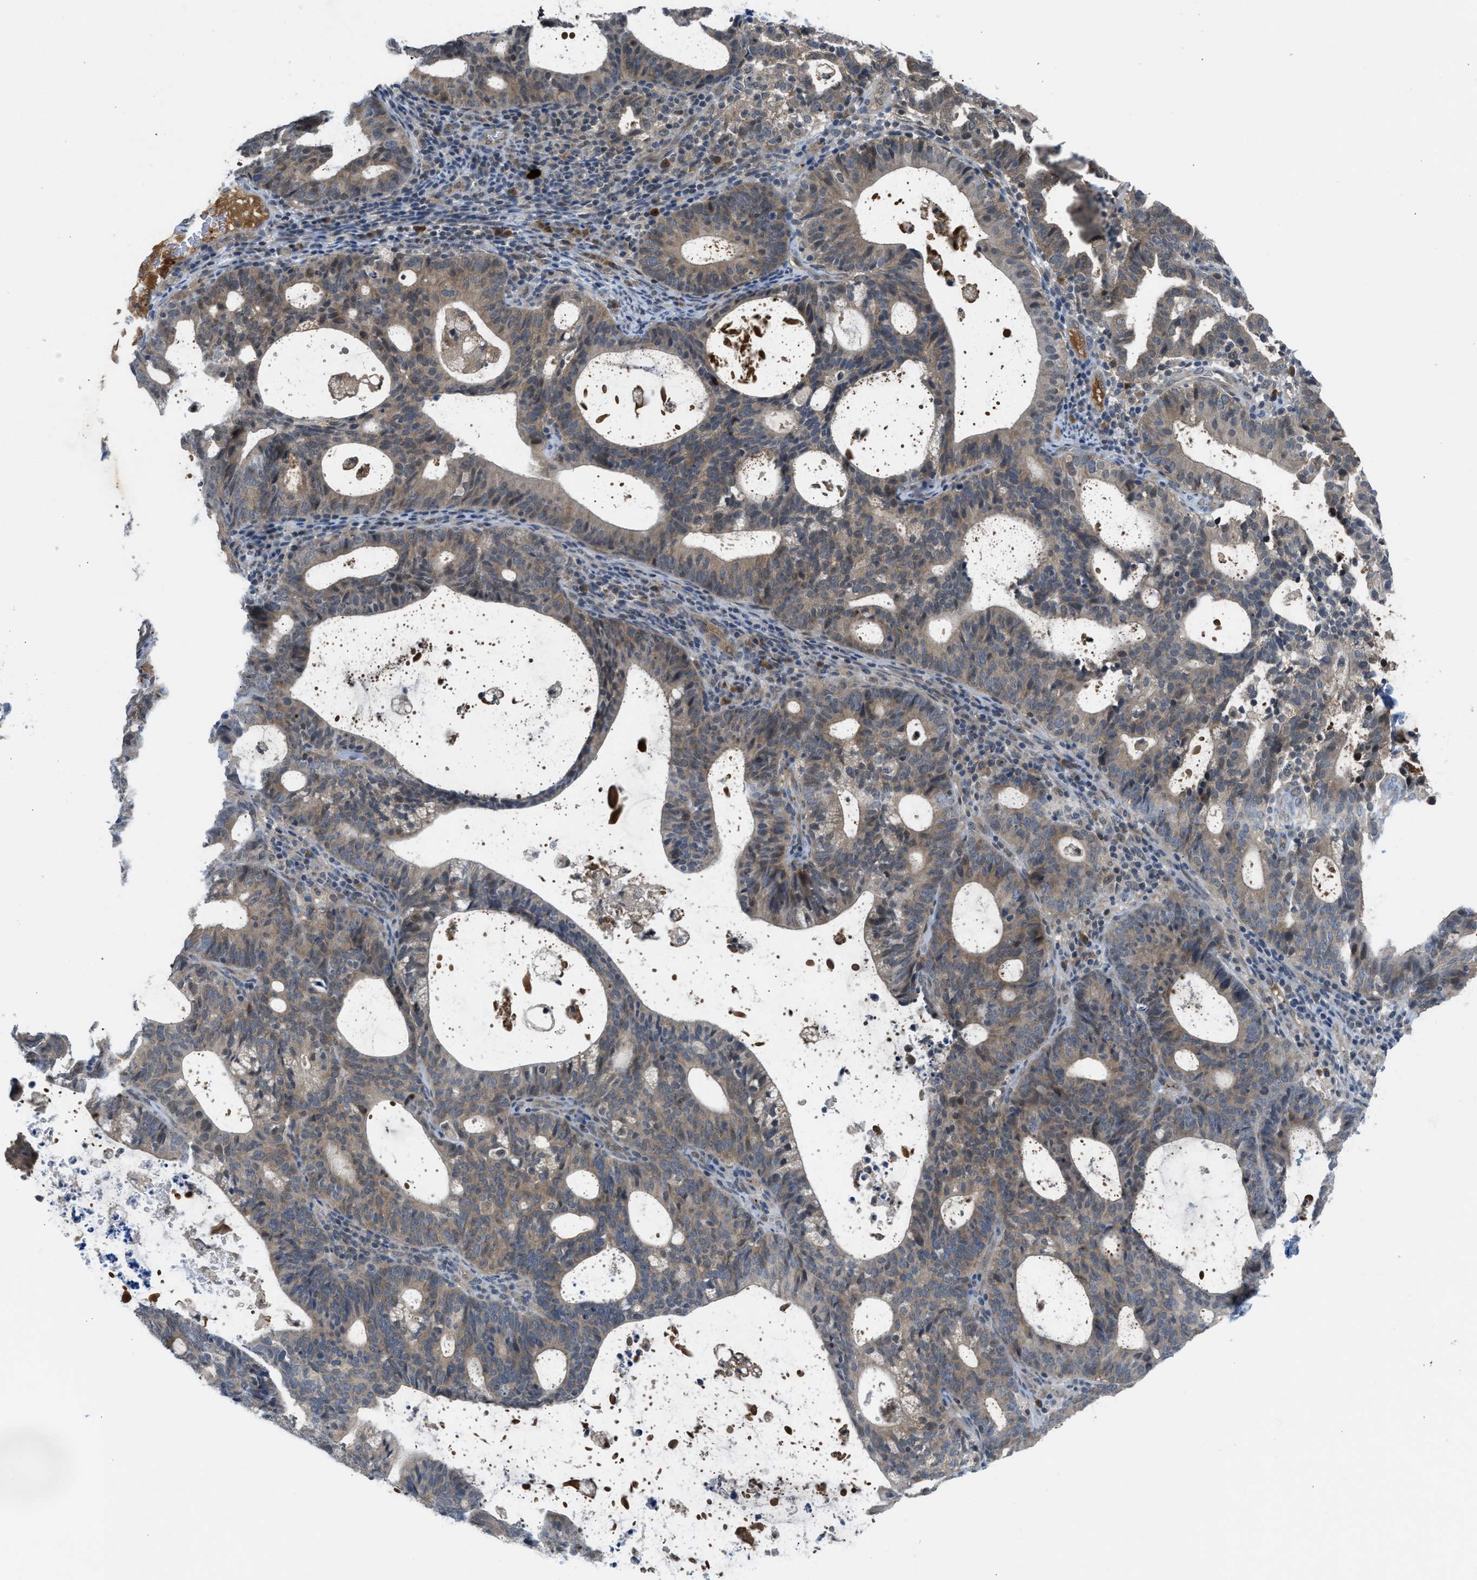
{"staining": {"intensity": "weak", "quantity": "25%-75%", "location": "cytoplasmic/membranous"}, "tissue": "endometrial cancer", "cell_type": "Tumor cells", "image_type": "cancer", "snomed": [{"axis": "morphology", "description": "Adenocarcinoma, NOS"}, {"axis": "topography", "description": "Uterus"}], "caption": "Endometrial adenocarcinoma was stained to show a protein in brown. There is low levels of weak cytoplasmic/membranous positivity in about 25%-75% of tumor cells.", "gene": "ZNF251", "patient": {"sex": "female", "age": 83}}